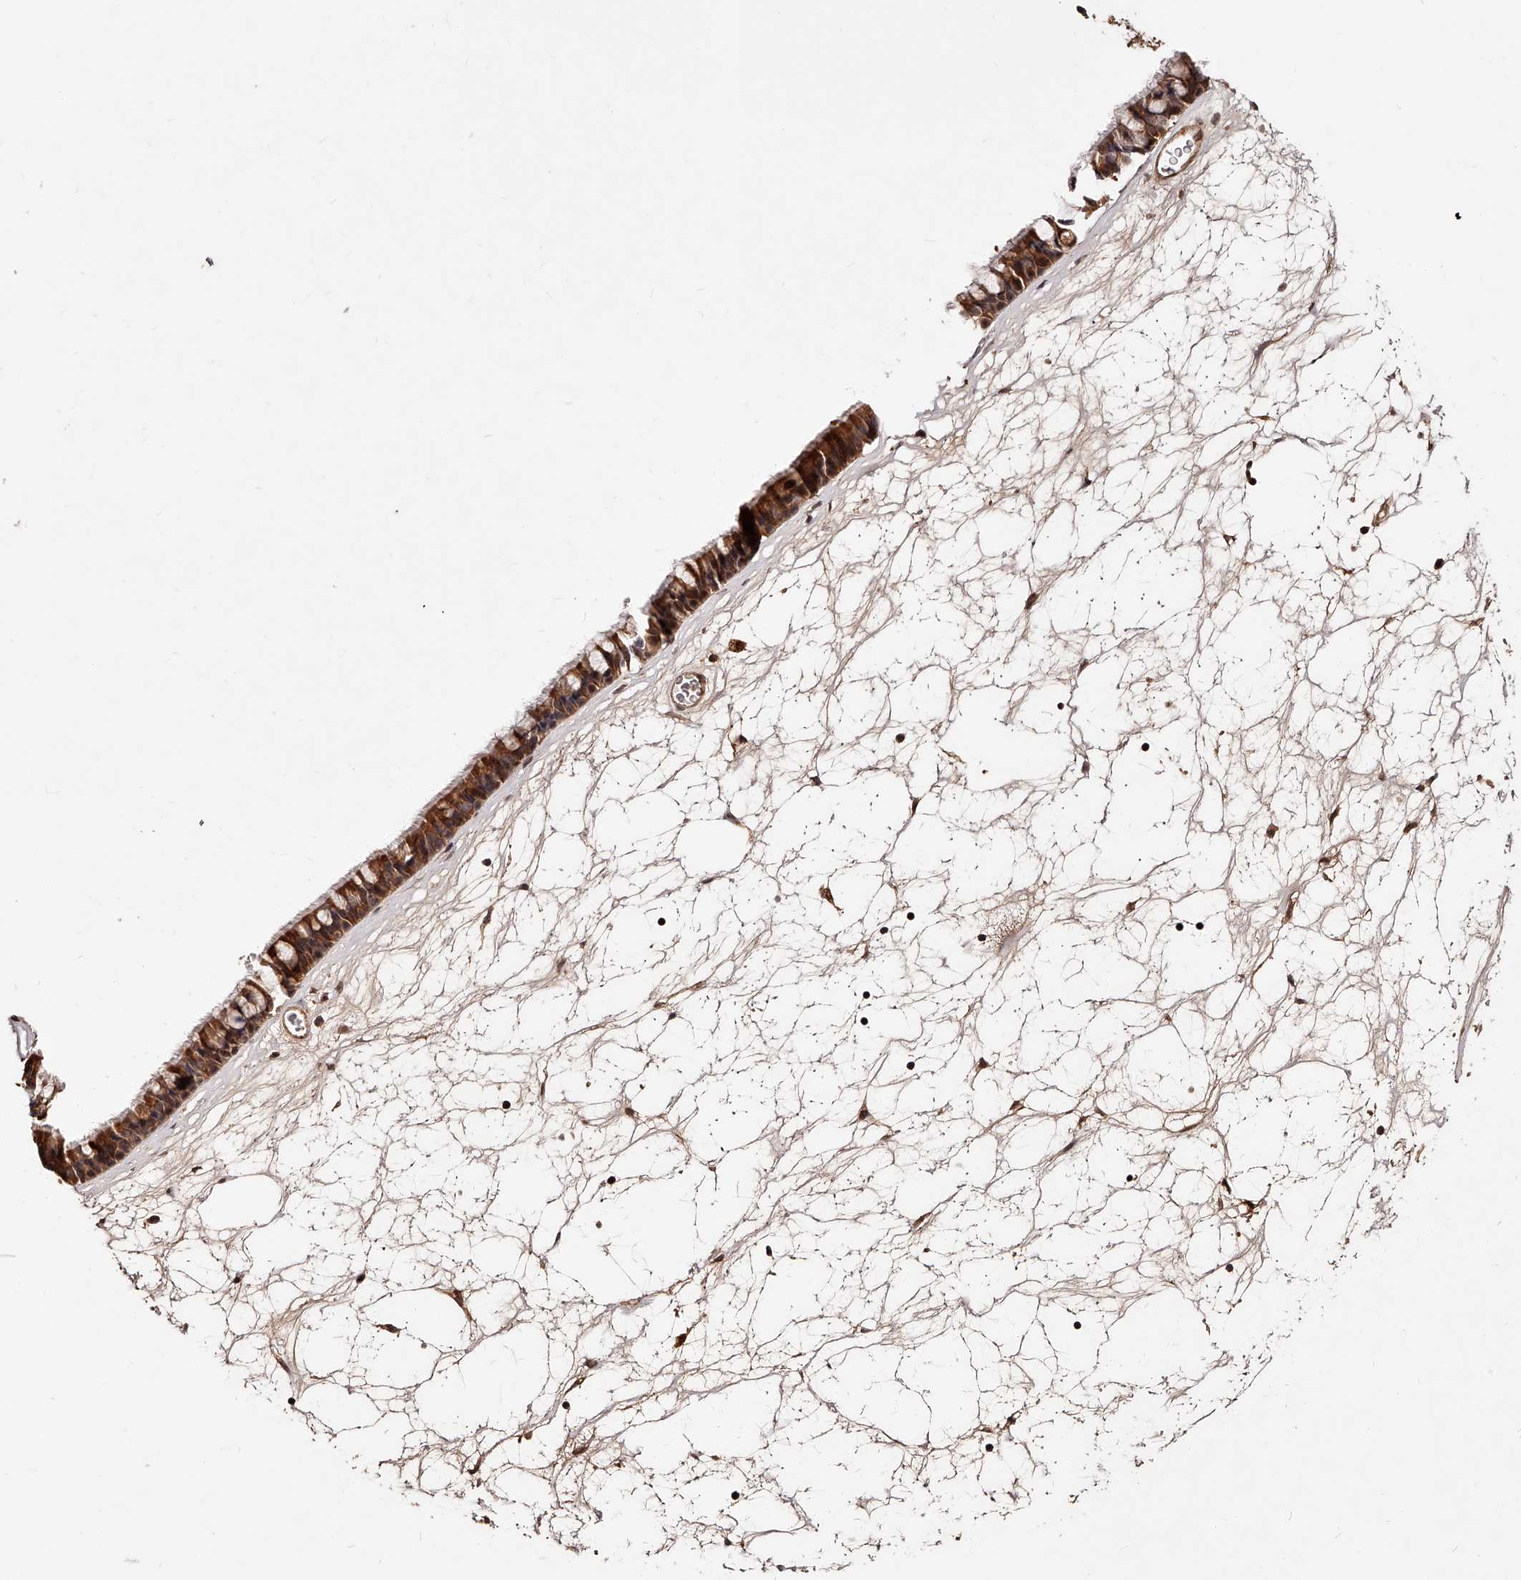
{"staining": {"intensity": "strong", "quantity": ">75%", "location": "cytoplasmic/membranous"}, "tissue": "nasopharynx", "cell_type": "Respiratory epithelial cells", "image_type": "normal", "snomed": [{"axis": "morphology", "description": "Normal tissue, NOS"}, {"axis": "topography", "description": "Nasopharynx"}], "caption": "A histopathology image of nasopharynx stained for a protein exhibits strong cytoplasmic/membranous brown staining in respiratory epithelial cells. (DAB IHC, brown staining for protein, blue staining for nuclei).", "gene": "CUL7", "patient": {"sex": "male", "age": 64}}